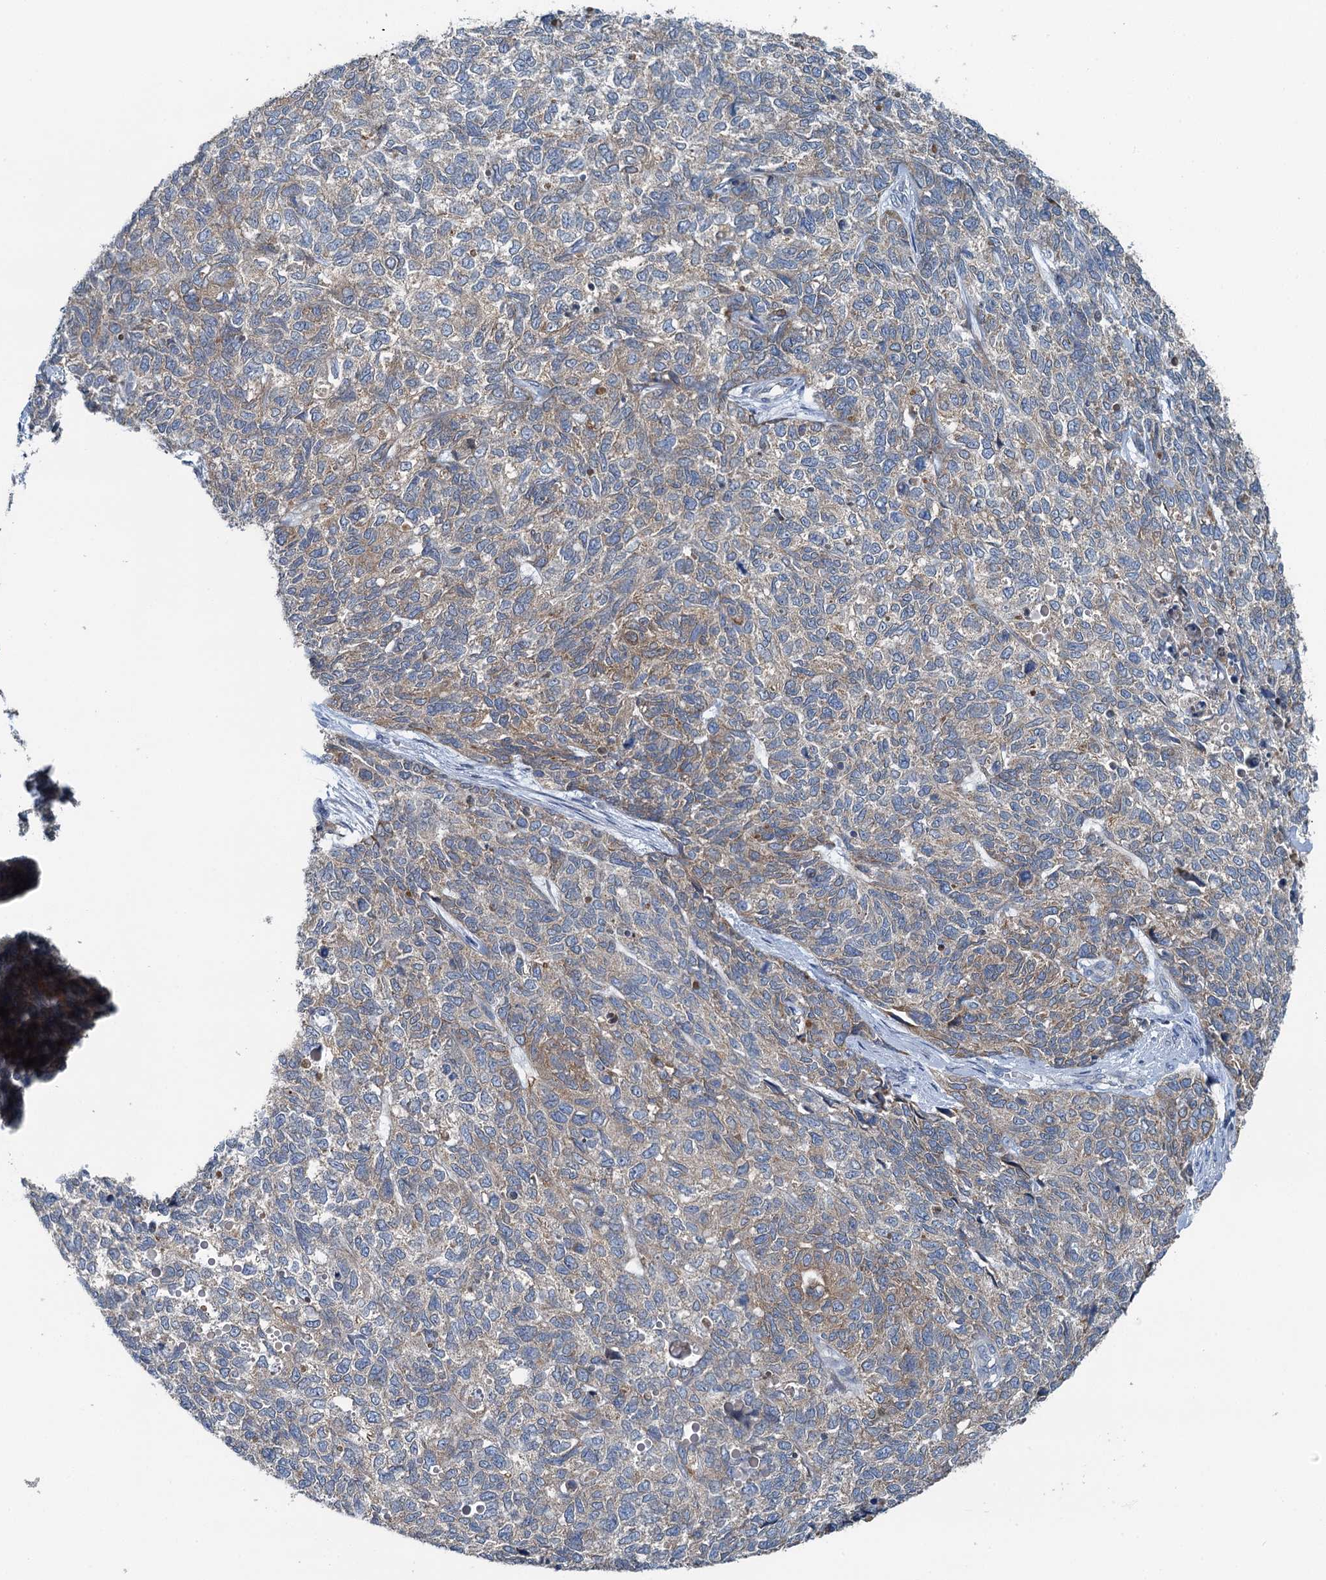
{"staining": {"intensity": "weak", "quantity": "25%-75%", "location": "cytoplasmic/membranous"}, "tissue": "cervical cancer", "cell_type": "Tumor cells", "image_type": "cancer", "snomed": [{"axis": "morphology", "description": "Squamous cell carcinoma, NOS"}, {"axis": "topography", "description": "Cervix"}], "caption": "DAB immunohistochemical staining of human cervical squamous cell carcinoma shows weak cytoplasmic/membranous protein staining in about 25%-75% of tumor cells.", "gene": "C6orf120", "patient": {"sex": "female", "age": 63}}